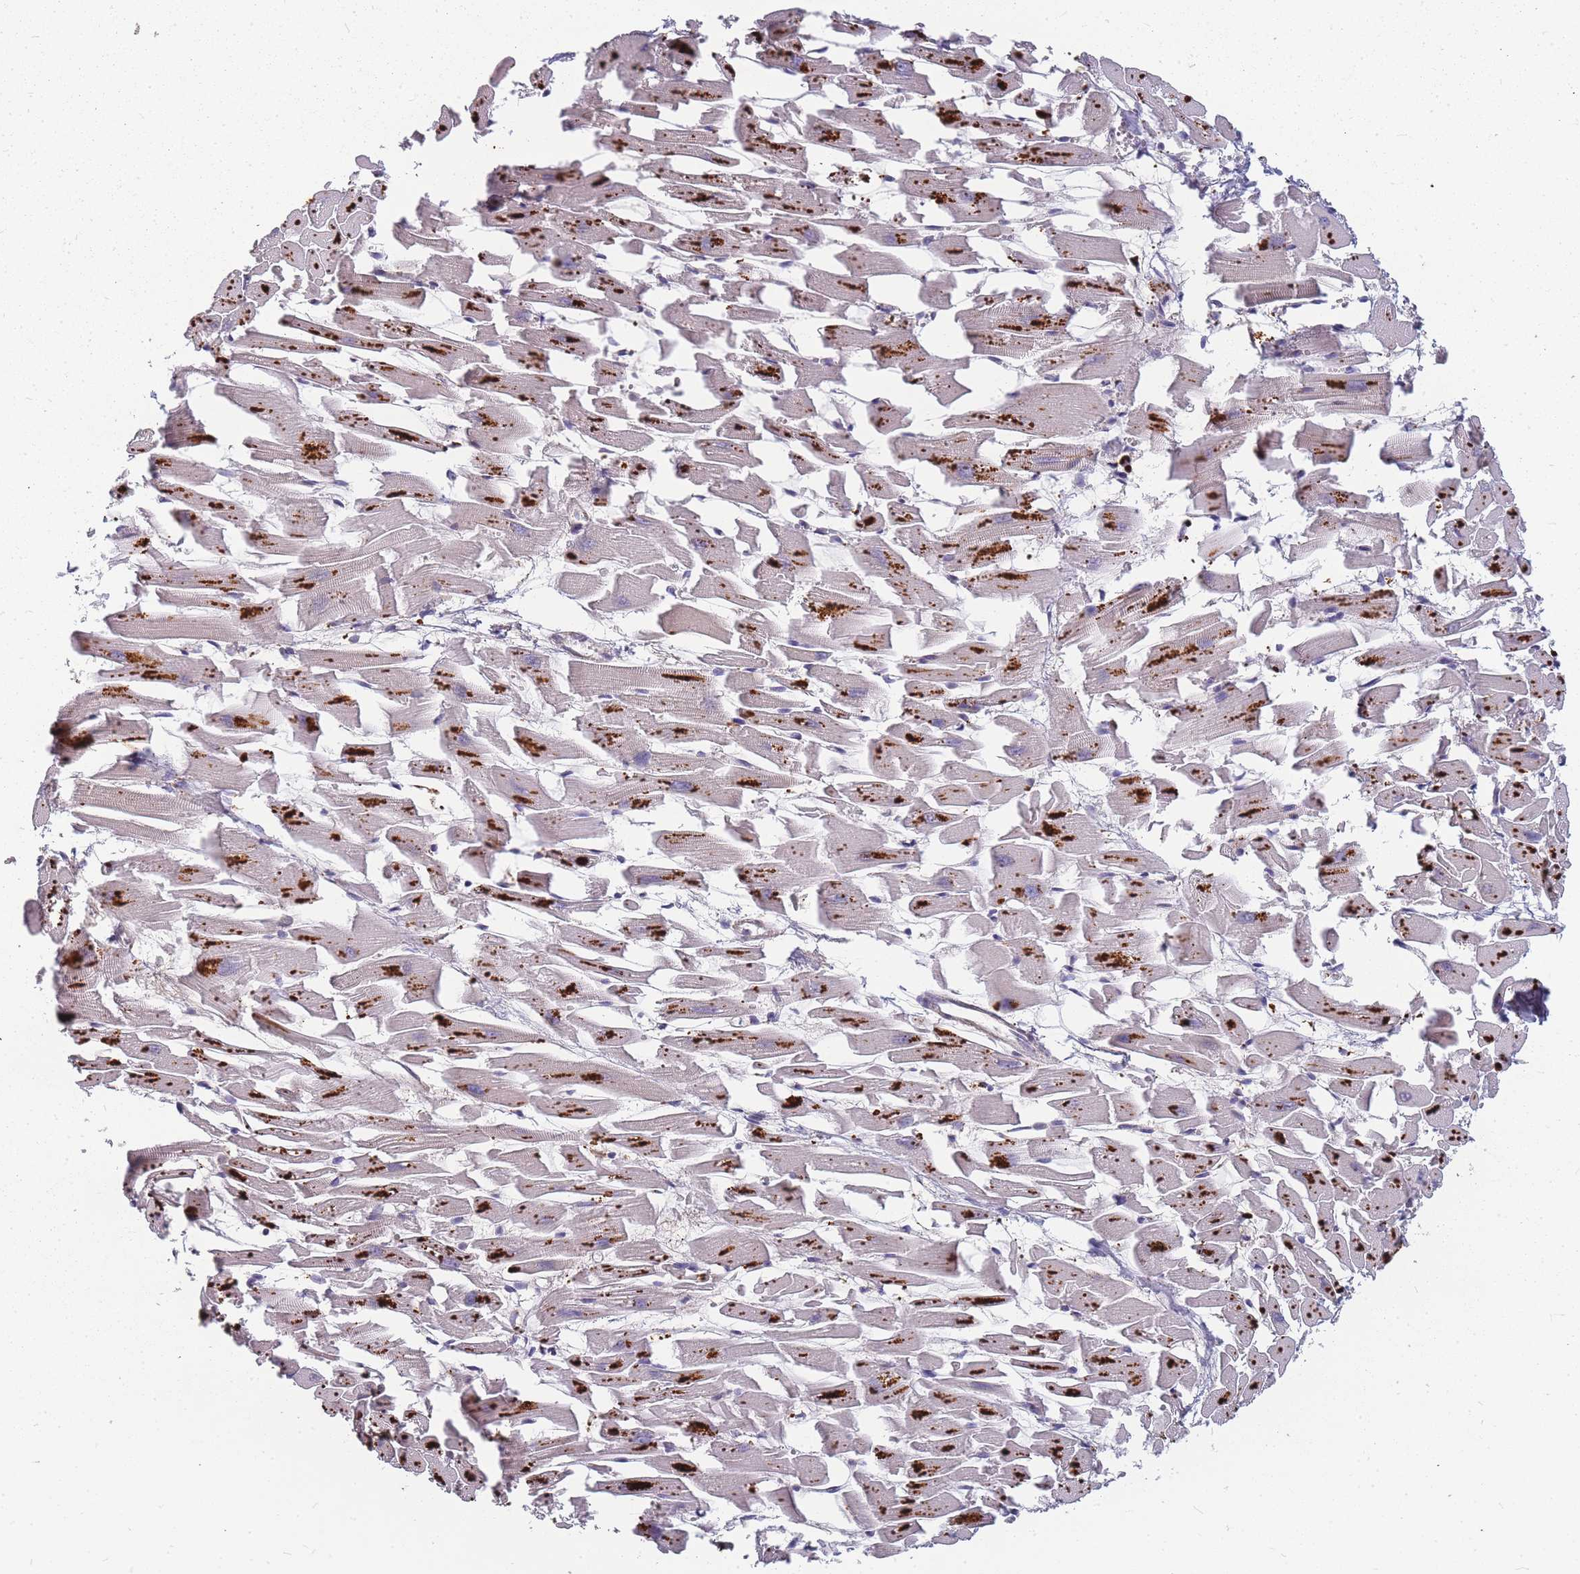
{"staining": {"intensity": "strong", "quantity": ">75%", "location": "cytoplasmic/membranous"}, "tissue": "heart muscle", "cell_type": "Cardiomyocytes", "image_type": "normal", "snomed": [{"axis": "morphology", "description": "Normal tissue, NOS"}, {"axis": "topography", "description": "Heart"}], "caption": "Heart muscle stained with a brown dye shows strong cytoplasmic/membranous positive expression in approximately >75% of cardiomyocytes.", "gene": "ATG5", "patient": {"sex": "female", "age": 64}}